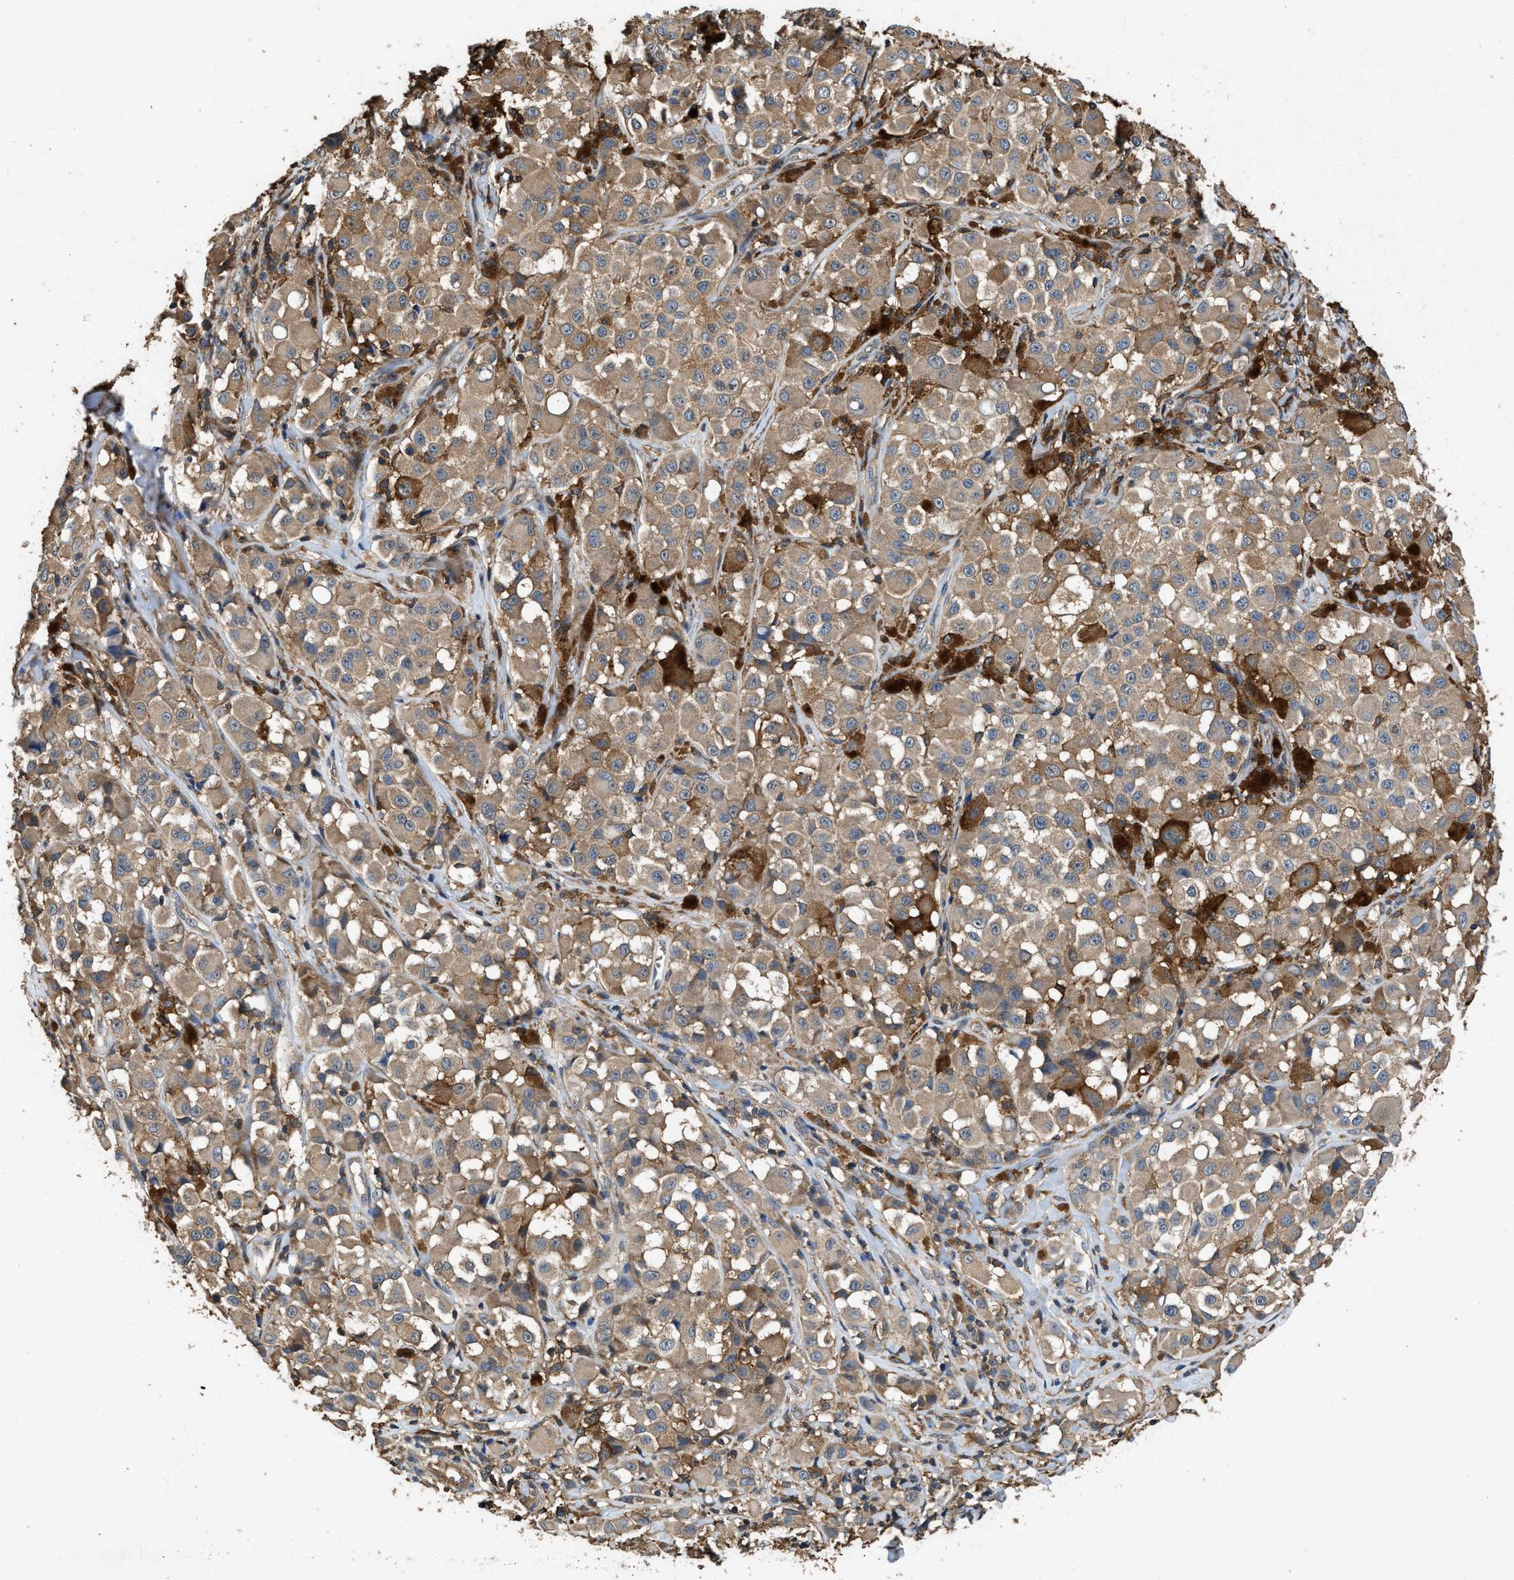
{"staining": {"intensity": "moderate", "quantity": ">75%", "location": "cytoplasmic/membranous"}, "tissue": "melanoma", "cell_type": "Tumor cells", "image_type": "cancer", "snomed": [{"axis": "morphology", "description": "Malignant melanoma, NOS"}, {"axis": "topography", "description": "Skin"}], "caption": "DAB (3,3'-diaminobenzidine) immunohistochemical staining of human malignant melanoma displays moderate cytoplasmic/membranous protein staining in about >75% of tumor cells.", "gene": "LINGO2", "patient": {"sex": "male", "age": 84}}